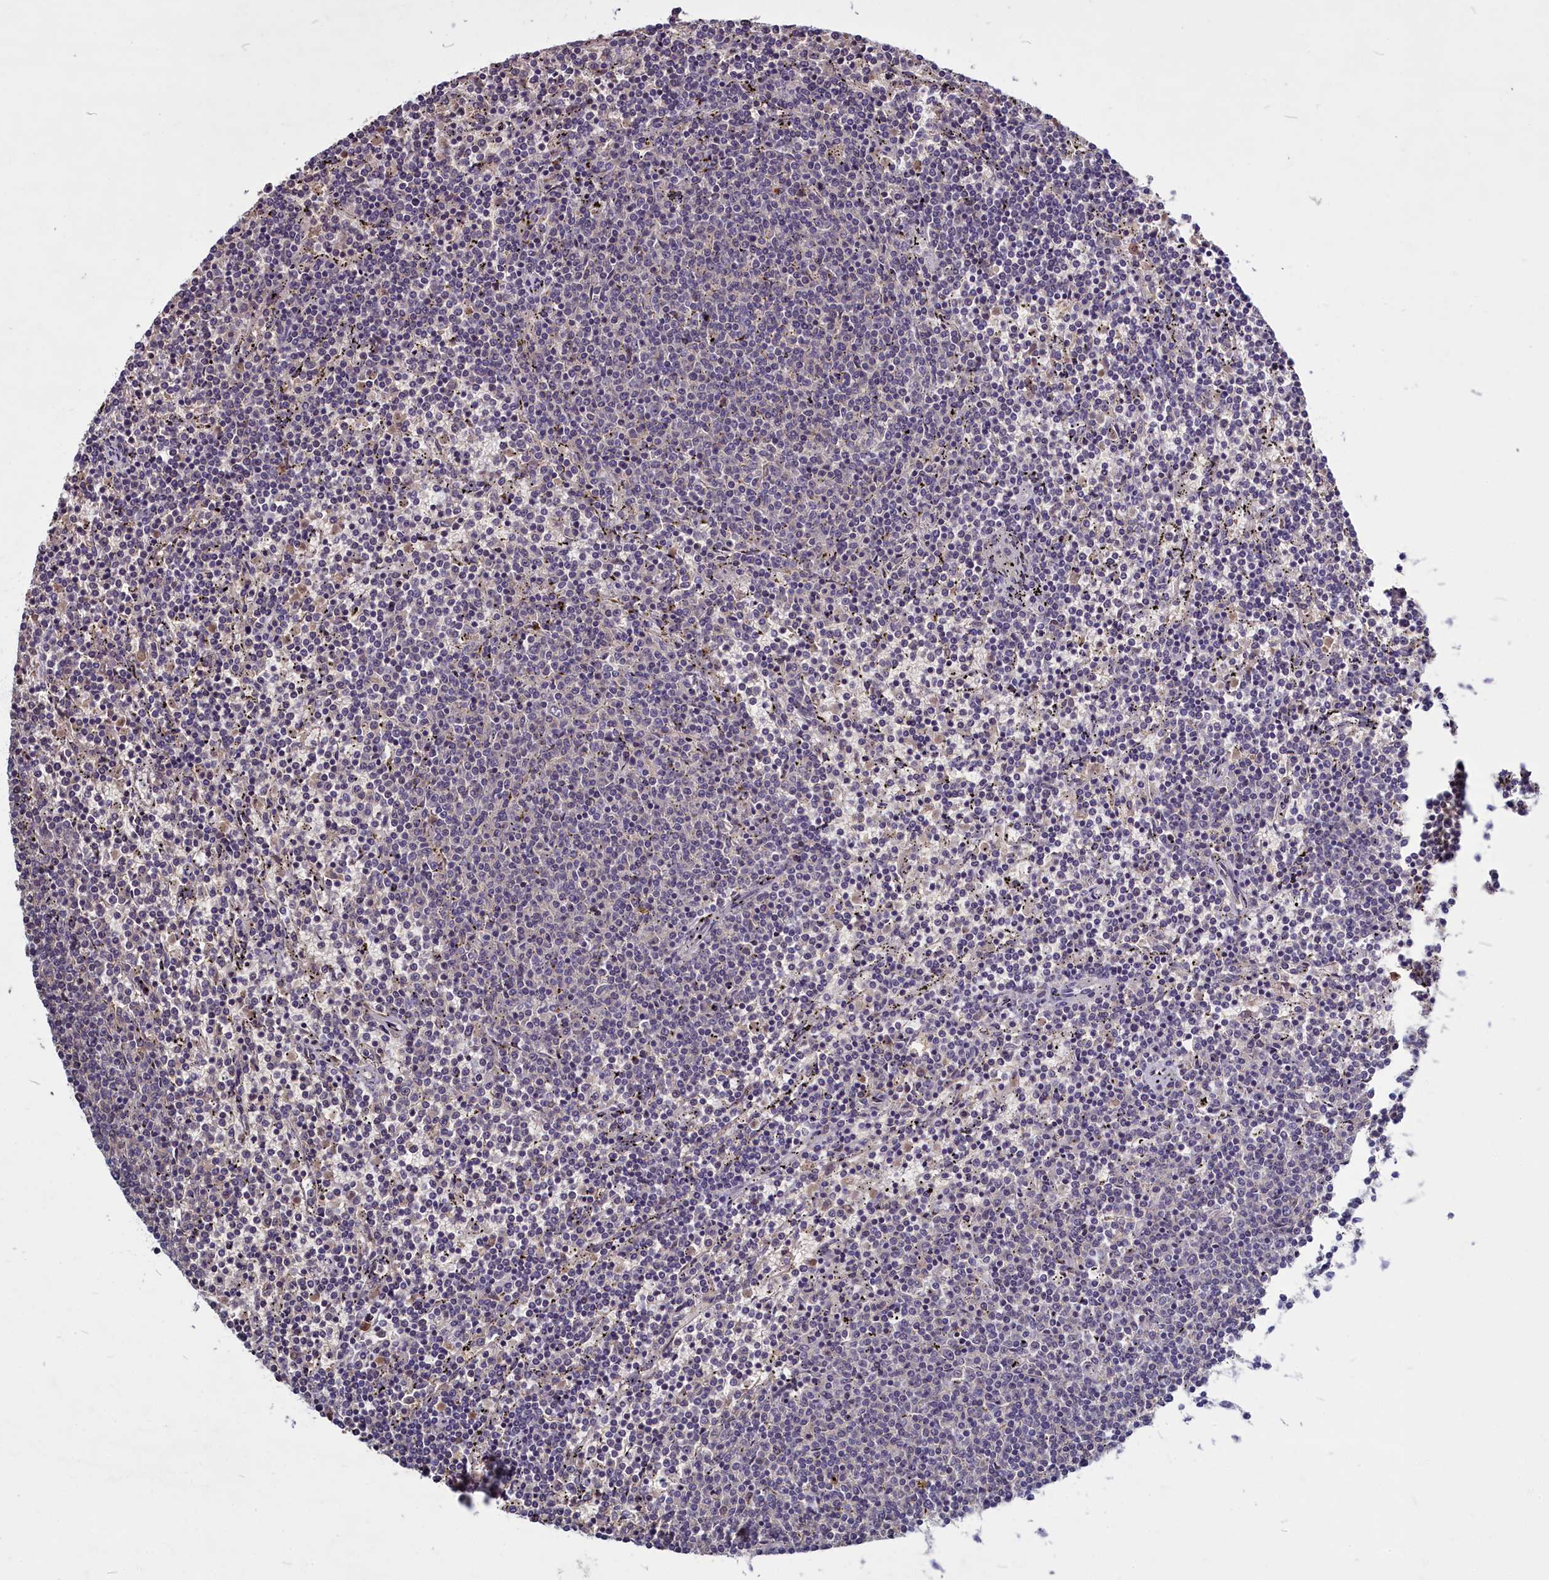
{"staining": {"intensity": "negative", "quantity": "none", "location": "none"}, "tissue": "lymphoma", "cell_type": "Tumor cells", "image_type": "cancer", "snomed": [{"axis": "morphology", "description": "Malignant lymphoma, non-Hodgkin's type, Low grade"}, {"axis": "topography", "description": "Spleen"}], "caption": "Tumor cells are negative for brown protein staining in malignant lymphoma, non-Hodgkin's type (low-grade). (Stains: DAB immunohistochemistry (IHC) with hematoxylin counter stain, Microscopy: brightfield microscopy at high magnification).", "gene": "SV2C", "patient": {"sex": "female", "age": 50}}